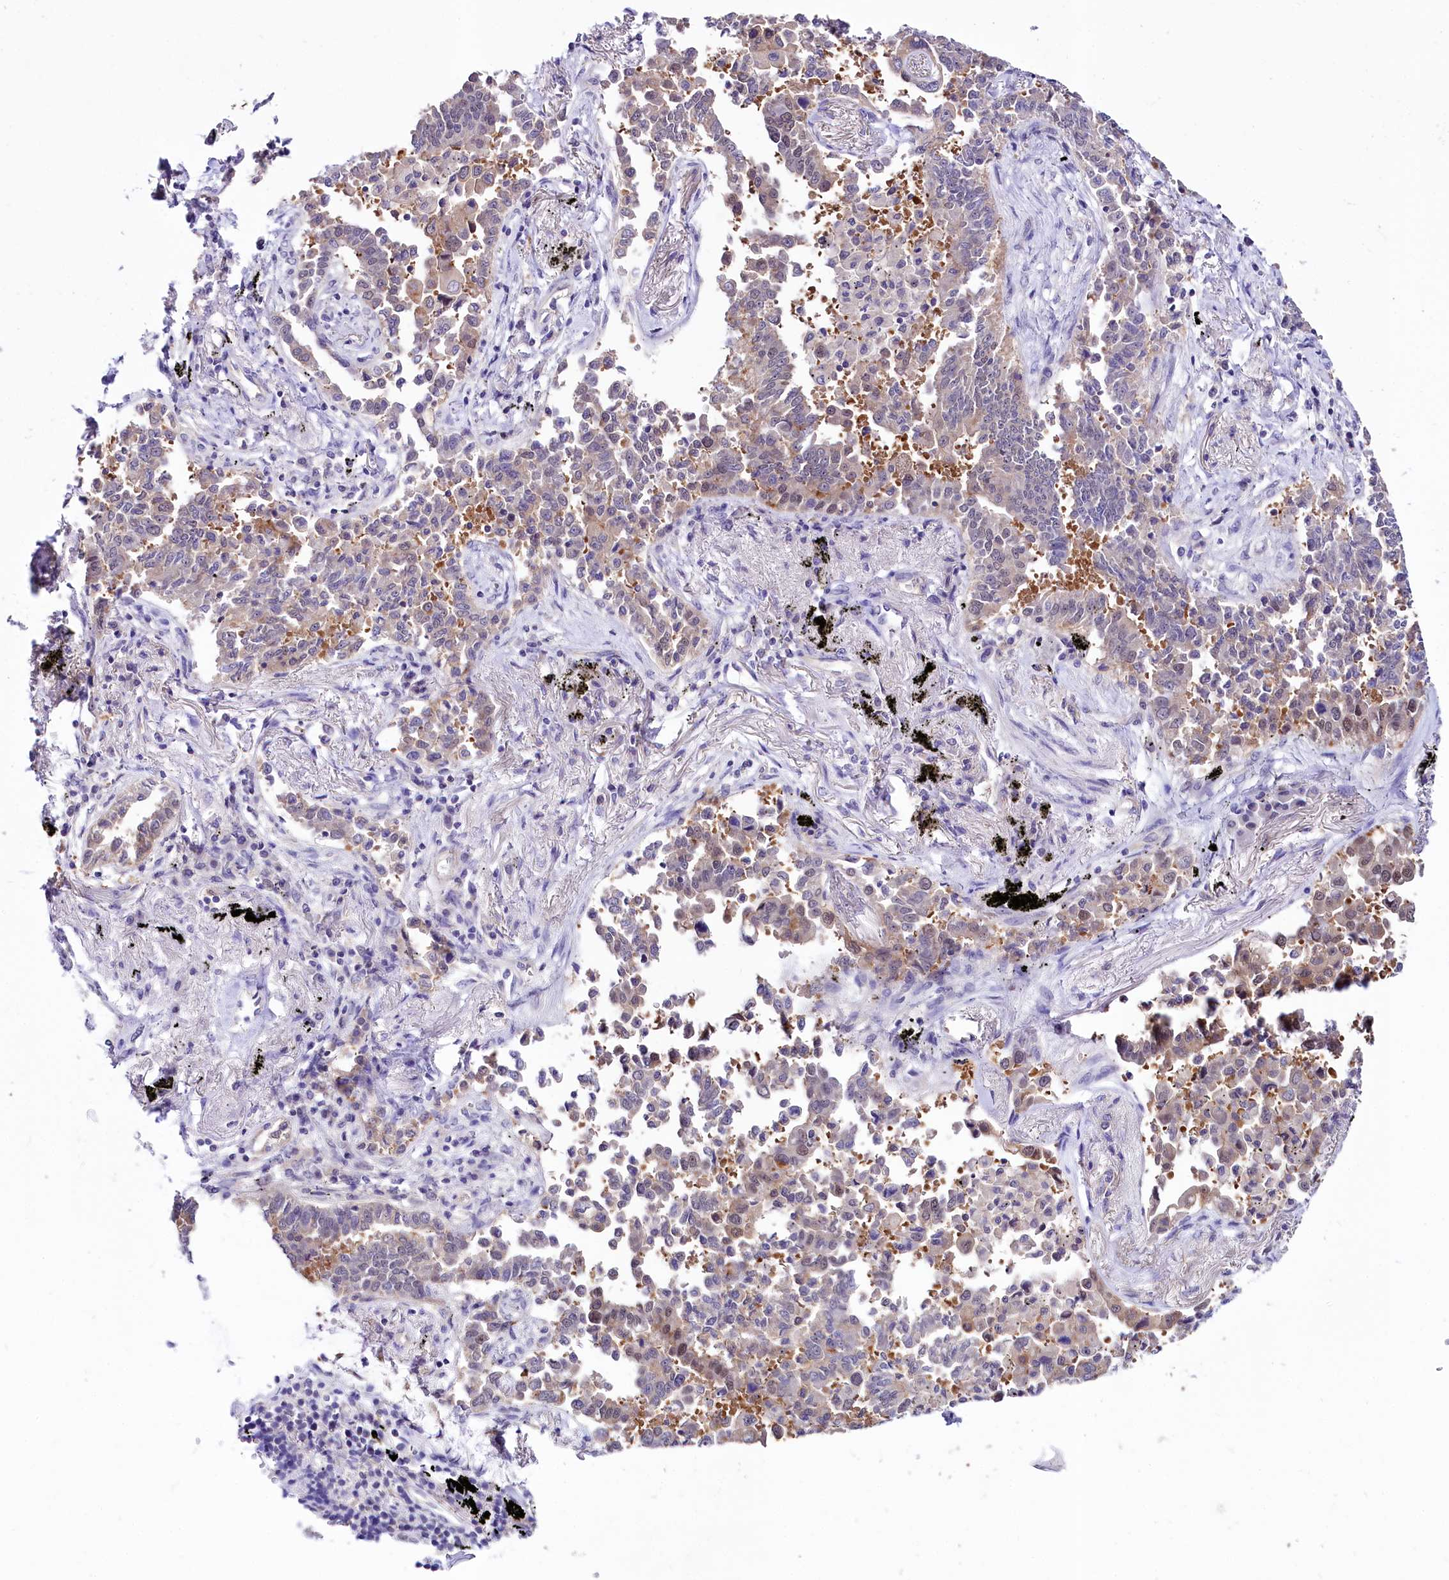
{"staining": {"intensity": "weak", "quantity": "<25%", "location": "cytoplasmic/membranous"}, "tissue": "lung cancer", "cell_type": "Tumor cells", "image_type": "cancer", "snomed": [{"axis": "morphology", "description": "Adenocarcinoma, NOS"}, {"axis": "topography", "description": "Lung"}], "caption": "Adenocarcinoma (lung) was stained to show a protein in brown. There is no significant expression in tumor cells. (DAB (3,3'-diaminobenzidine) immunohistochemistry visualized using brightfield microscopy, high magnification).", "gene": "ABHD5", "patient": {"sex": "male", "age": 67}}